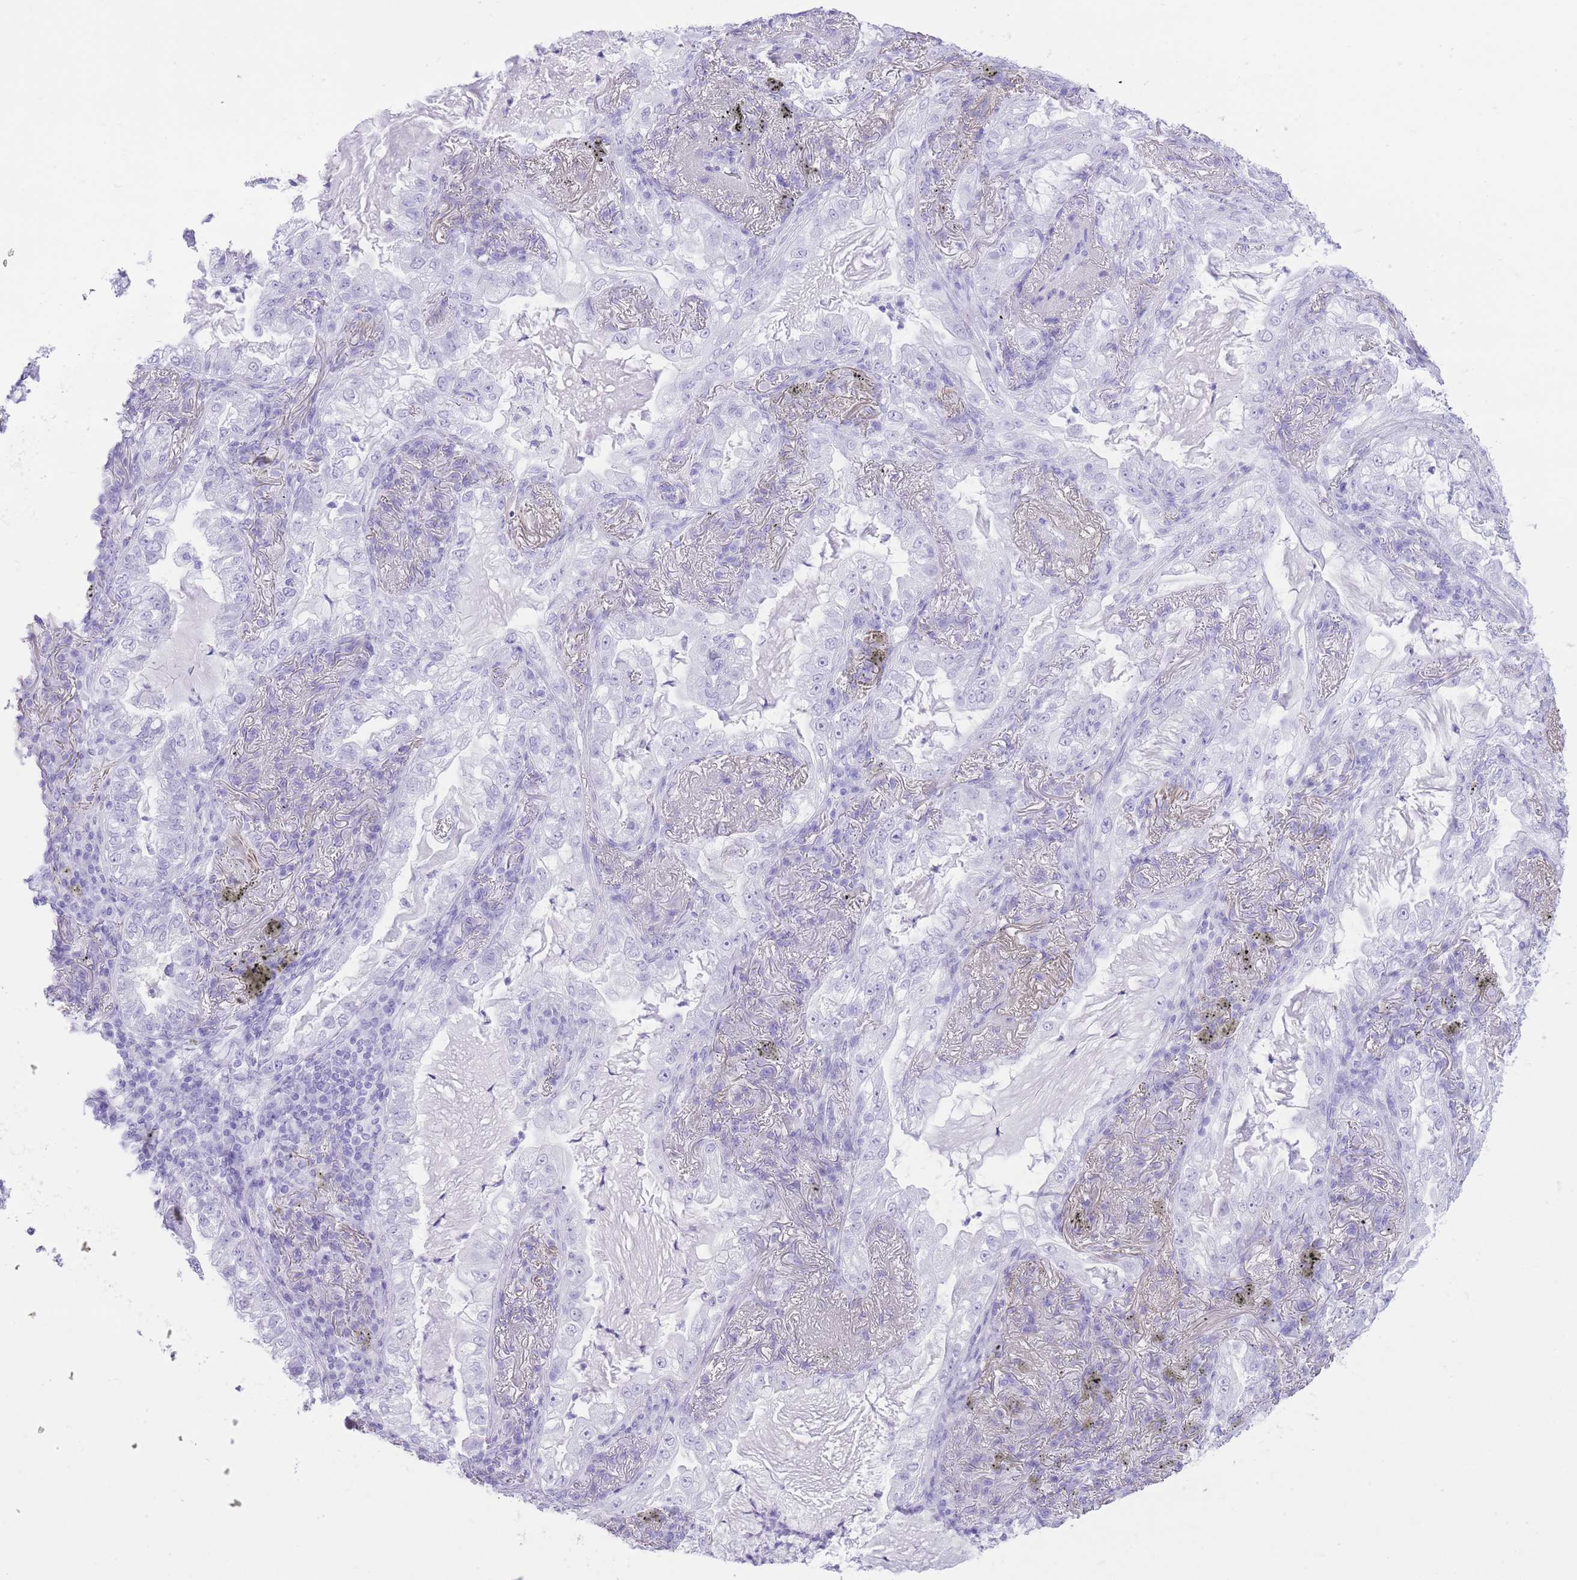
{"staining": {"intensity": "negative", "quantity": "none", "location": "none"}, "tissue": "lung cancer", "cell_type": "Tumor cells", "image_type": "cancer", "snomed": [{"axis": "morphology", "description": "Adenocarcinoma, NOS"}, {"axis": "topography", "description": "Lung"}], "caption": "This is a photomicrograph of immunohistochemistry (IHC) staining of lung cancer, which shows no staining in tumor cells.", "gene": "ELOA2", "patient": {"sex": "female", "age": 73}}